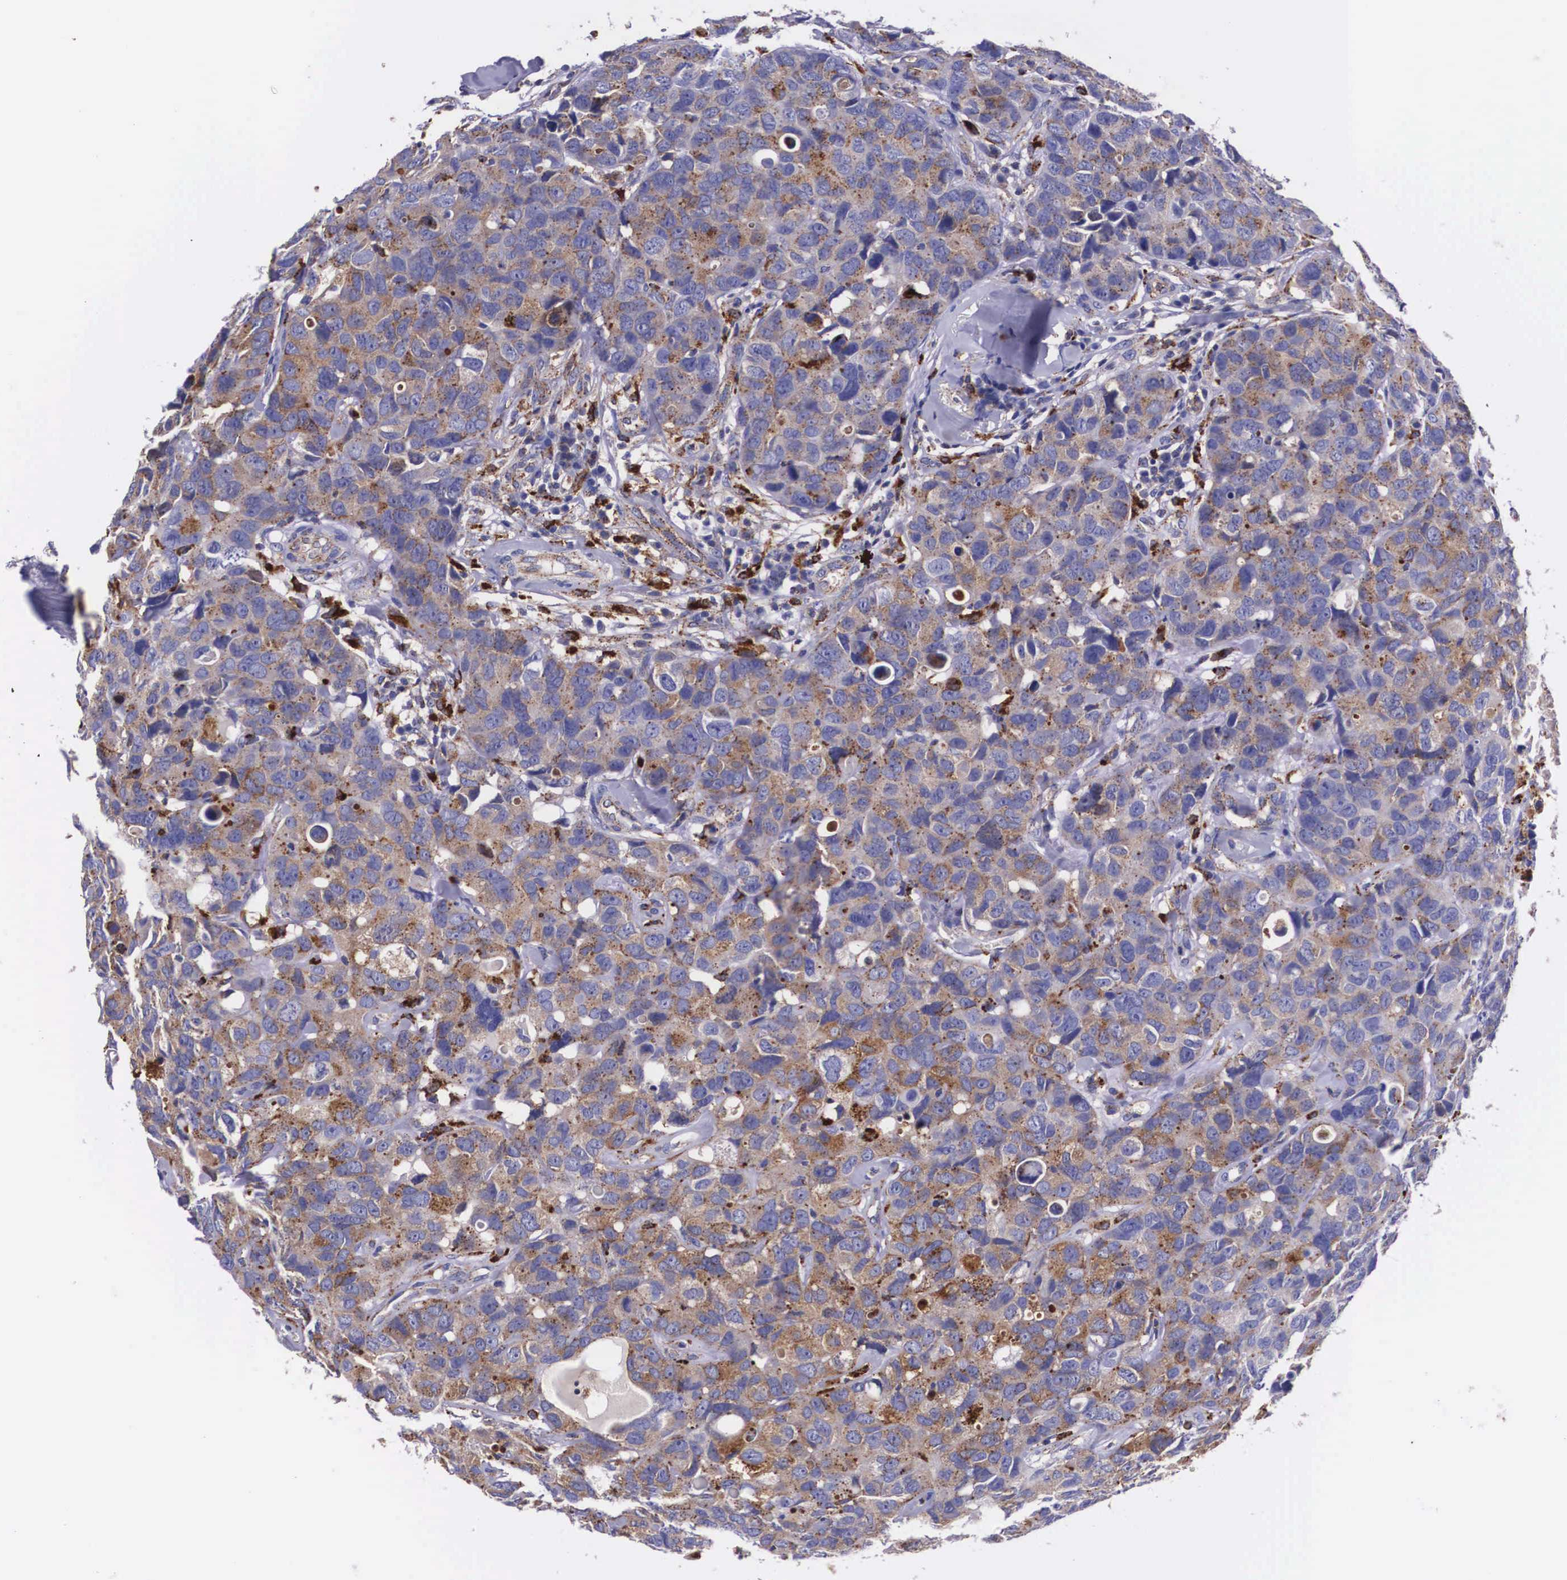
{"staining": {"intensity": "strong", "quantity": "25%-75%", "location": "cytoplasmic/membranous"}, "tissue": "breast cancer", "cell_type": "Tumor cells", "image_type": "cancer", "snomed": [{"axis": "morphology", "description": "Duct carcinoma"}, {"axis": "topography", "description": "Breast"}], "caption": "There is high levels of strong cytoplasmic/membranous positivity in tumor cells of breast infiltrating ductal carcinoma, as demonstrated by immunohistochemical staining (brown color).", "gene": "NAGA", "patient": {"sex": "female", "age": 91}}